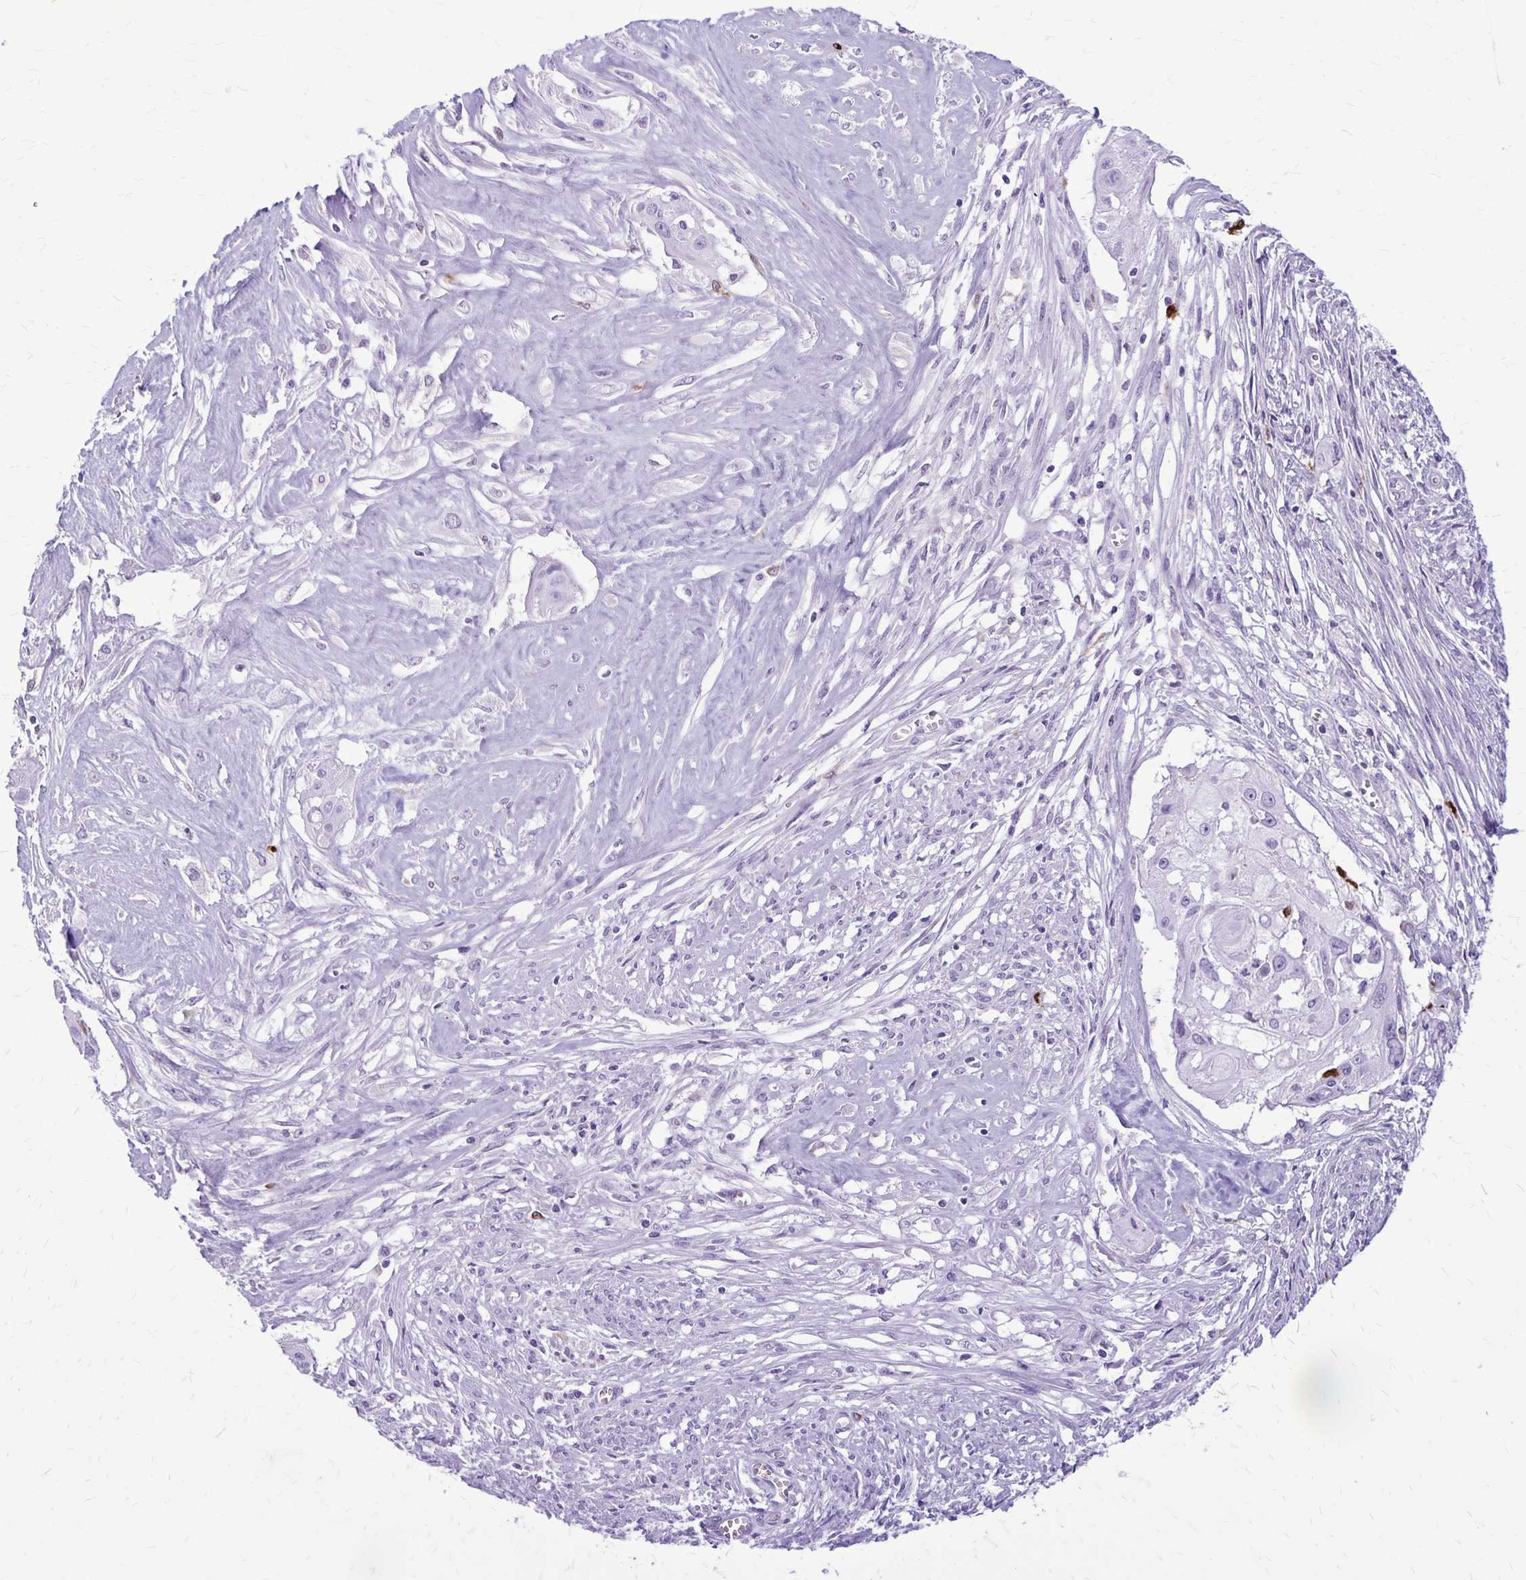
{"staining": {"intensity": "negative", "quantity": "none", "location": "none"}, "tissue": "cervical cancer", "cell_type": "Tumor cells", "image_type": "cancer", "snomed": [{"axis": "morphology", "description": "Squamous cell carcinoma, NOS"}, {"axis": "topography", "description": "Cervix"}], "caption": "An immunohistochemistry micrograph of cervical cancer (squamous cell carcinoma) is shown. There is no staining in tumor cells of cervical cancer (squamous cell carcinoma).", "gene": "RTN1", "patient": {"sex": "female", "age": 49}}